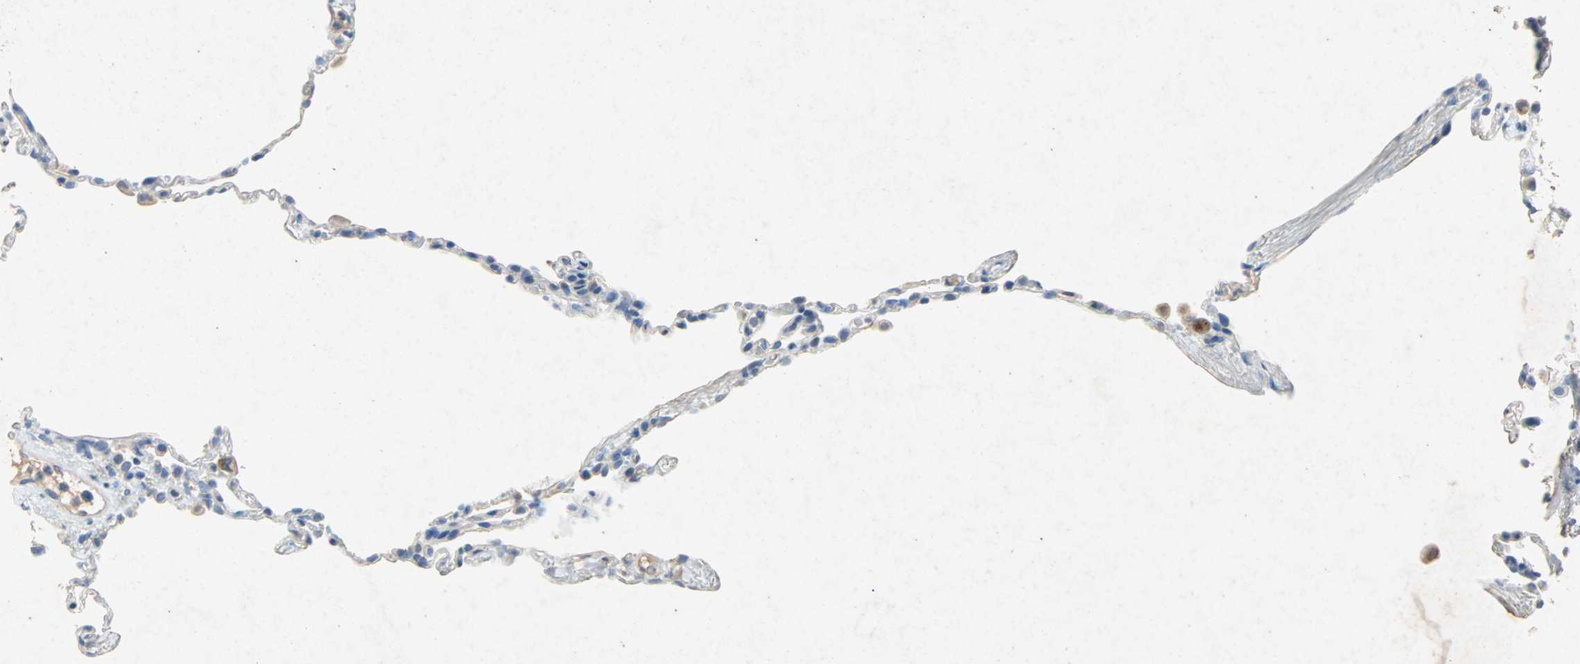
{"staining": {"intensity": "negative", "quantity": "none", "location": "none"}, "tissue": "lung", "cell_type": "Alveolar cells", "image_type": "normal", "snomed": [{"axis": "morphology", "description": "Normal tissue, NOS"}, {"axis": "topography", "description": "Lung"}], "caption": "IHC of unremarkable lung shows no positivity in alveolar cells.", "gene": "PCDHB2", "patient": {"sex": "male", "age": 59}}